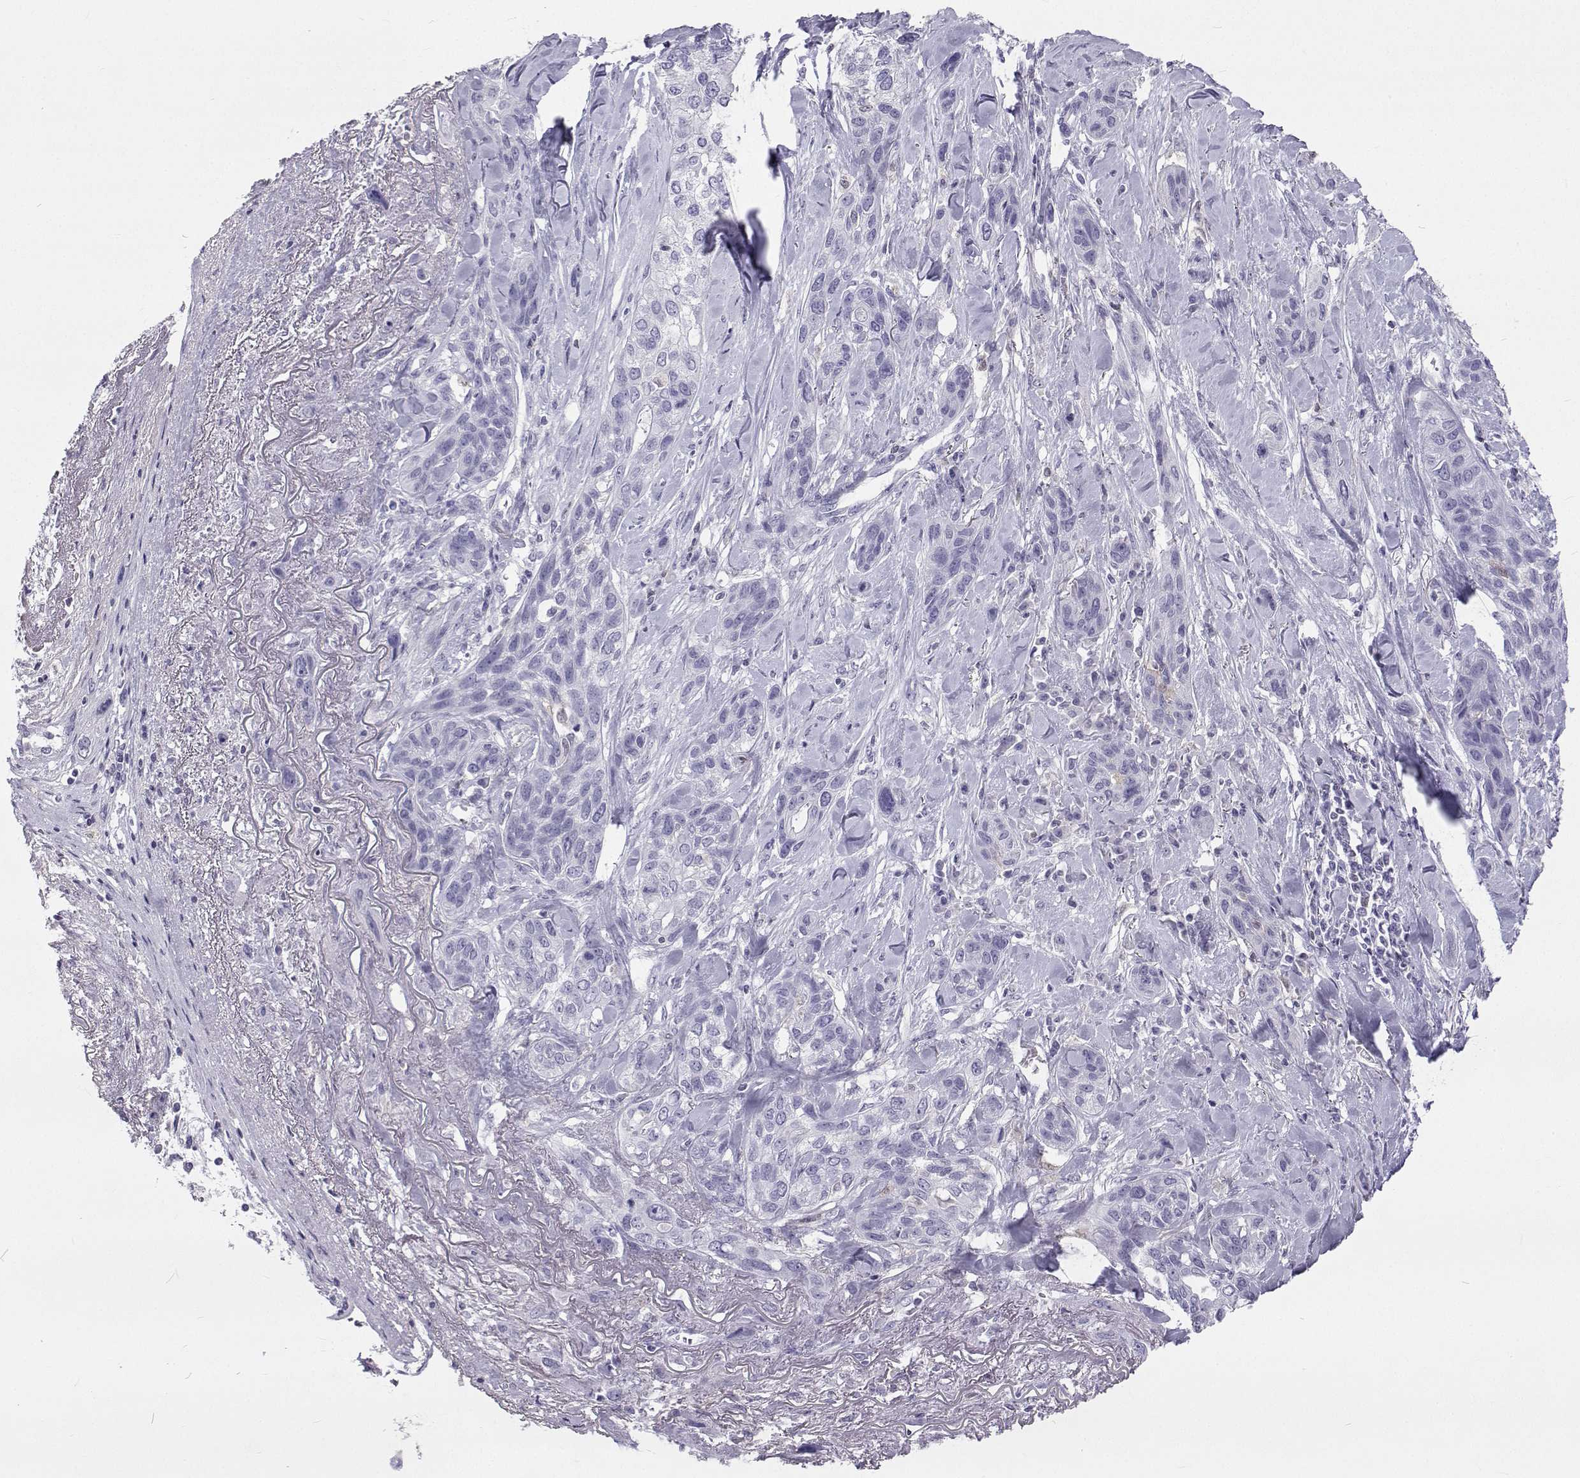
{"staining": {"intensity": "negative", "quantity": "none", "location": "none"}, "tissue": "lung cancer", "cell_type": "Tumor cells", "image_type": "cancer", "snomed": [{"axis": "morphology", "description": "Squamous cell carcinoma, NOS"}, {"axis": "topography", "description": "Lung"}], "caption": "DAB immunohistochemical staining of human lung cancer (squamous cell carcinoma) displays no significant positivity in tumor cells.", "gene": "GALM", "patient": {"sex": "female", "age": 70}}